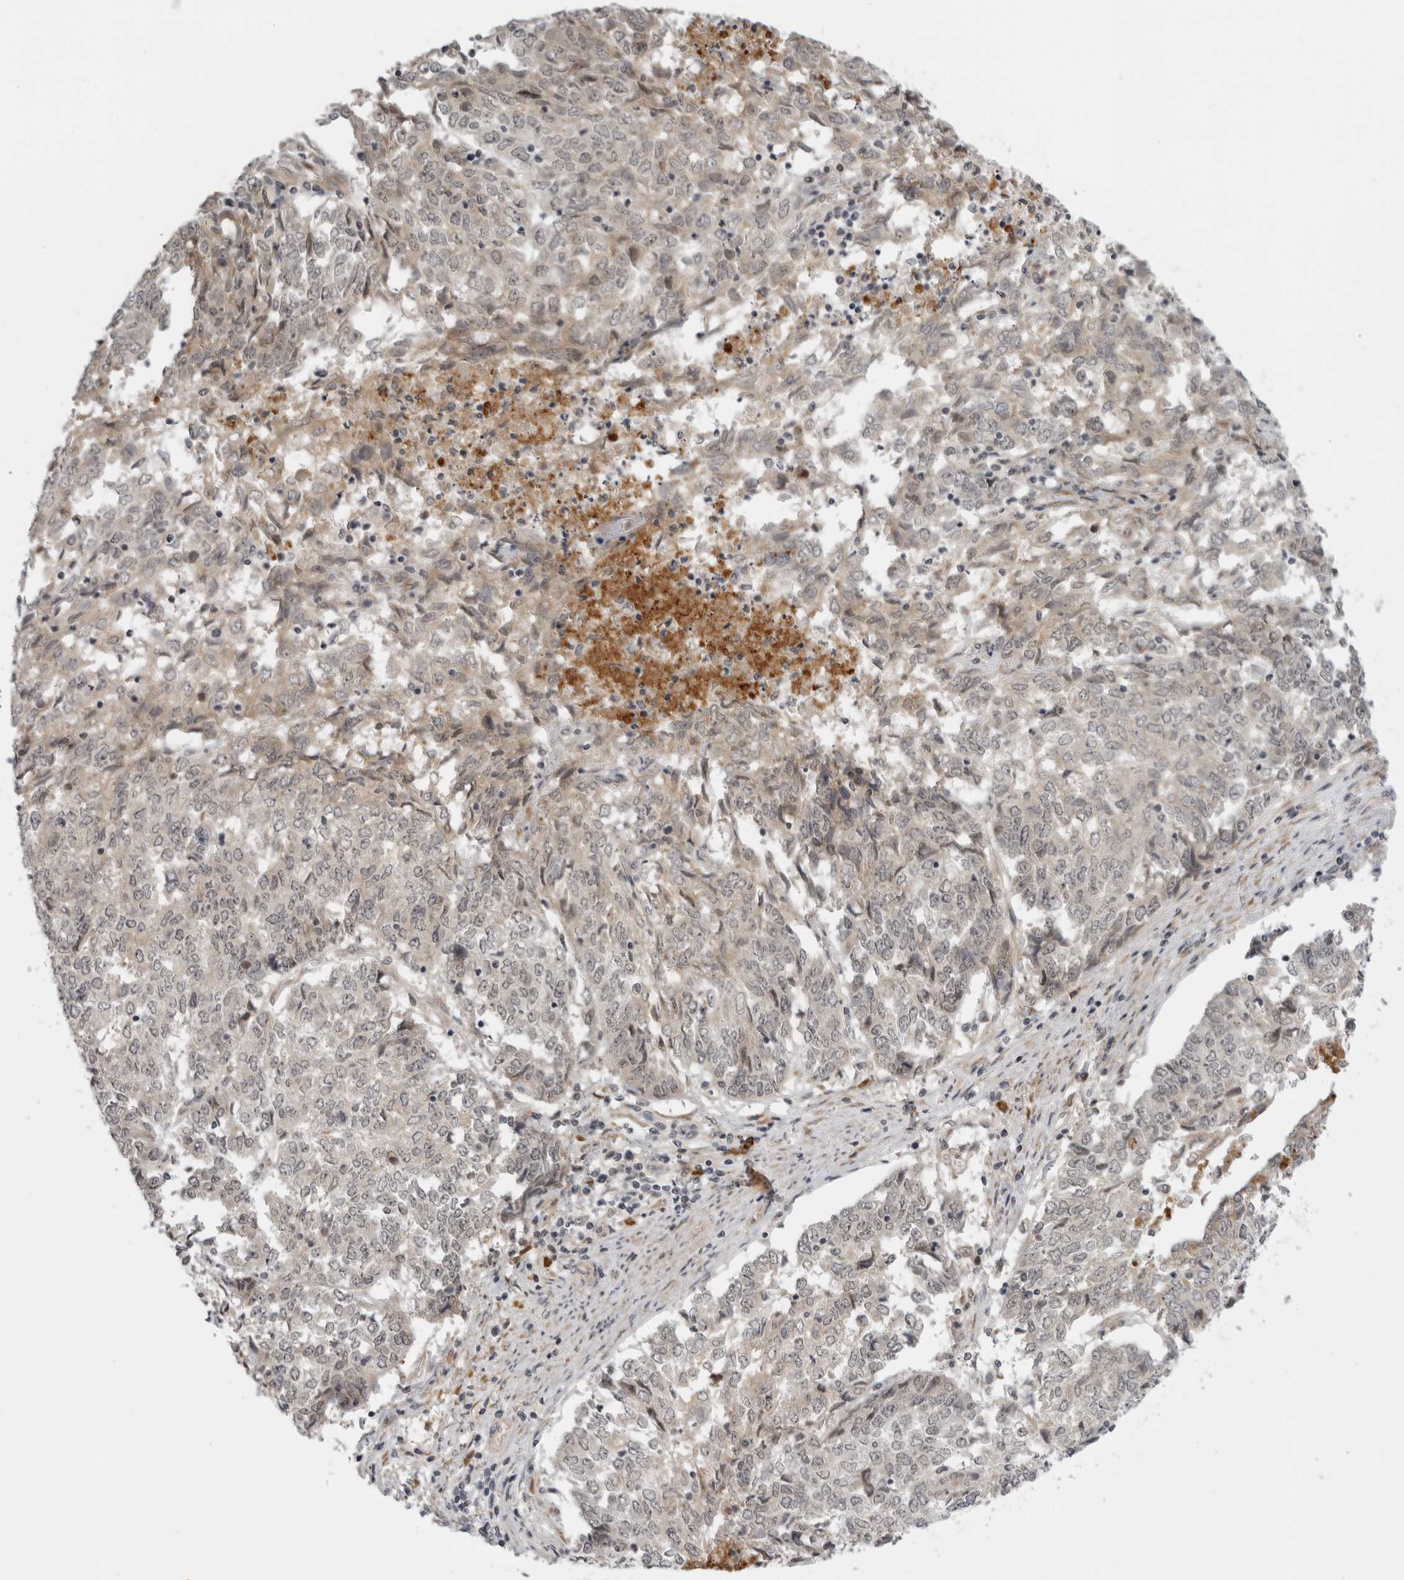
{"staining": {"intensity": "weak", "quantity": ">75%", "location": "nuclear"}, "tissue": "endometrial cancer", "cell_type": "Tumor cells", "image_type": "cancer", "snomed": [{"axis": "morphology", "description": "Adenocarcinoma, NOS"}, {"axis": "topography", "description": "Endometrium"}], "caption": "The histopathology image reveals staining of endometrial cancer (adenocarcinoma), revealing weak nuclear protein staining (brown color) within tumor cells.", "gene": "ALPK2", "patient": {"sex": "female", "age": 80}}